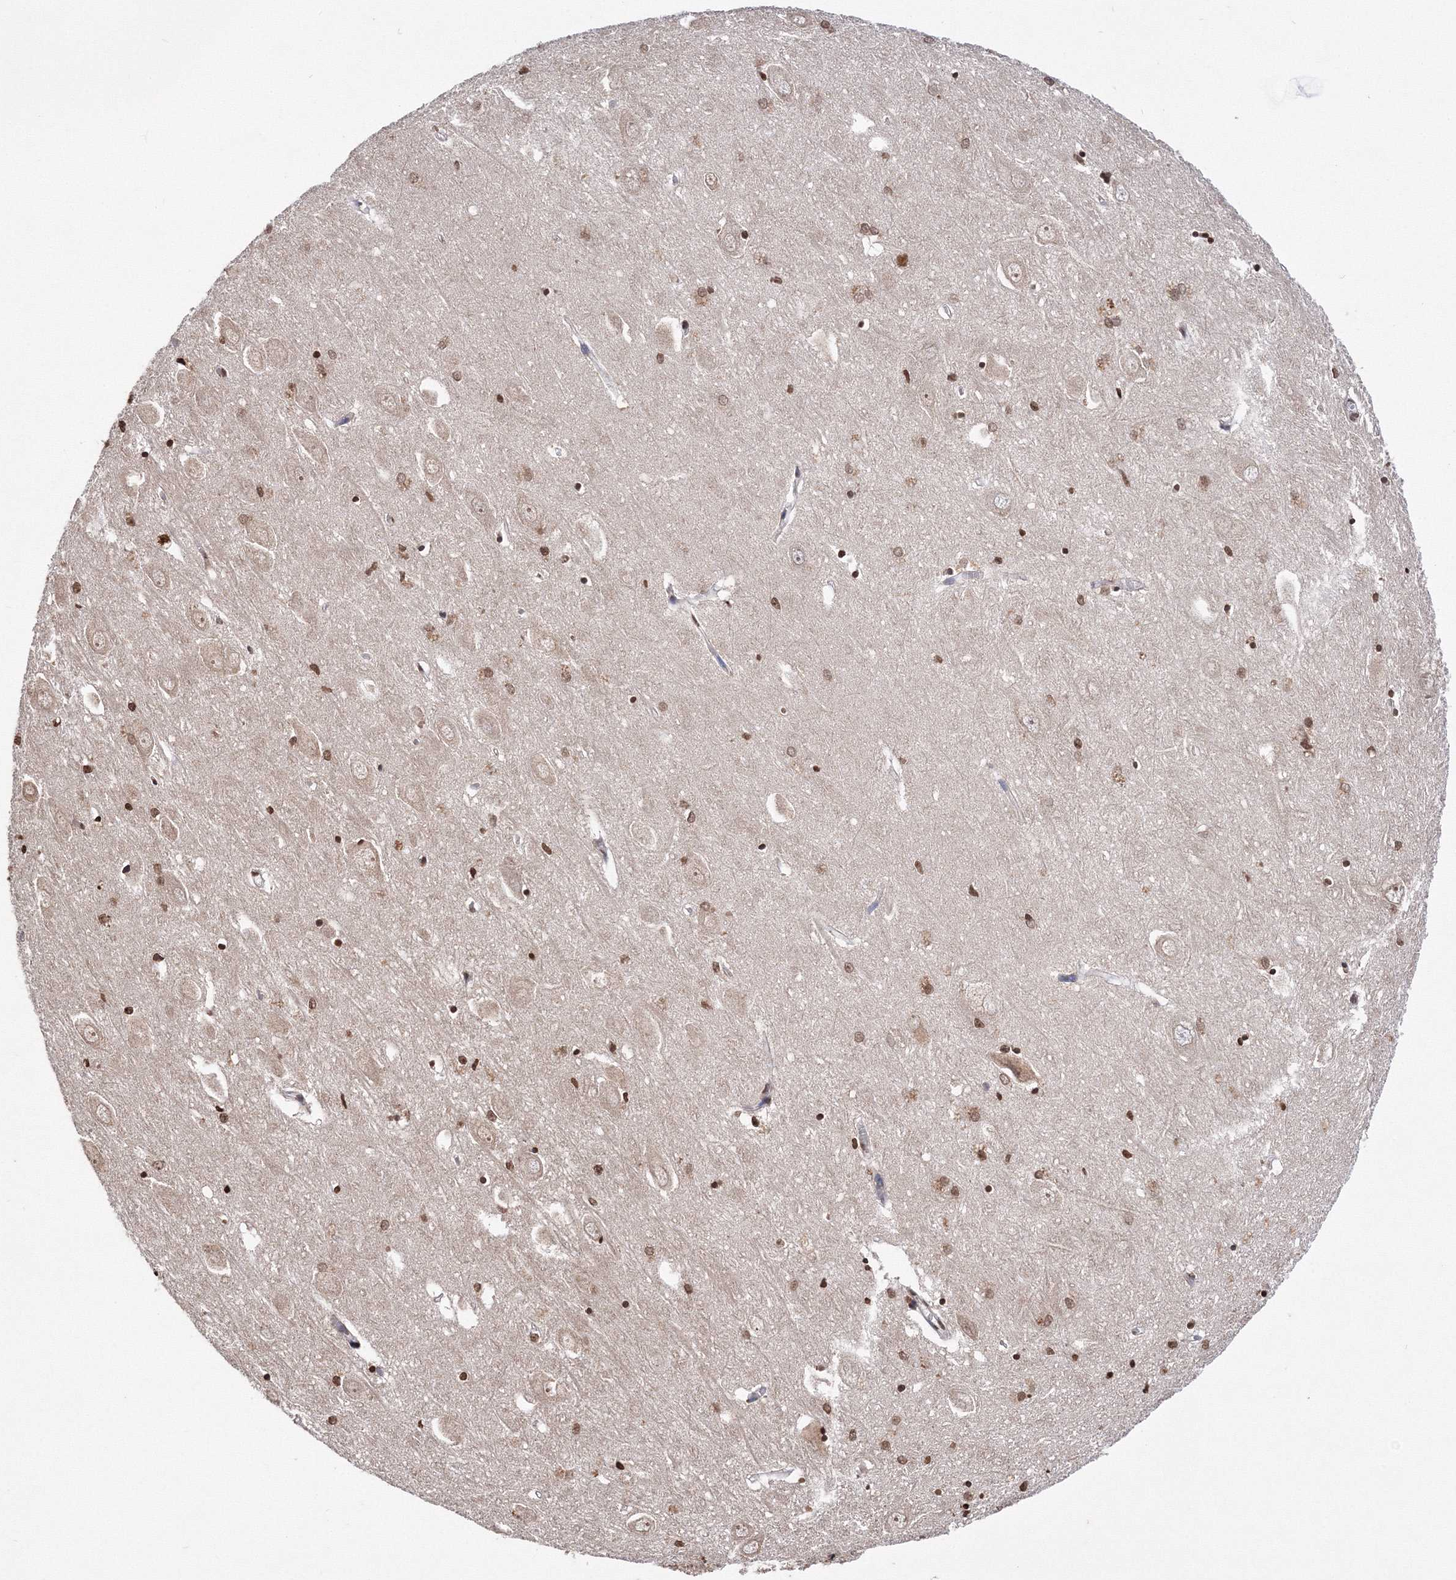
{"staining": {"intensity": "strong", "quantity": ">75%", "location": "nuclear"}, "tissue": "hippocampus", "cell_type": "Glial cells", "image_type": "normal", "snomed": [{"axis": "morphology", "description": "Normal tissue, NOS"}, {"axis": "topography", "description": "Hippocampus"}], "caption": "Hippocampus stained with IHC displays strong nuclear expression in approximately >75% of glial cells.", "gene": "GPN1", "patient": {"sex": "female", "age": 64}}